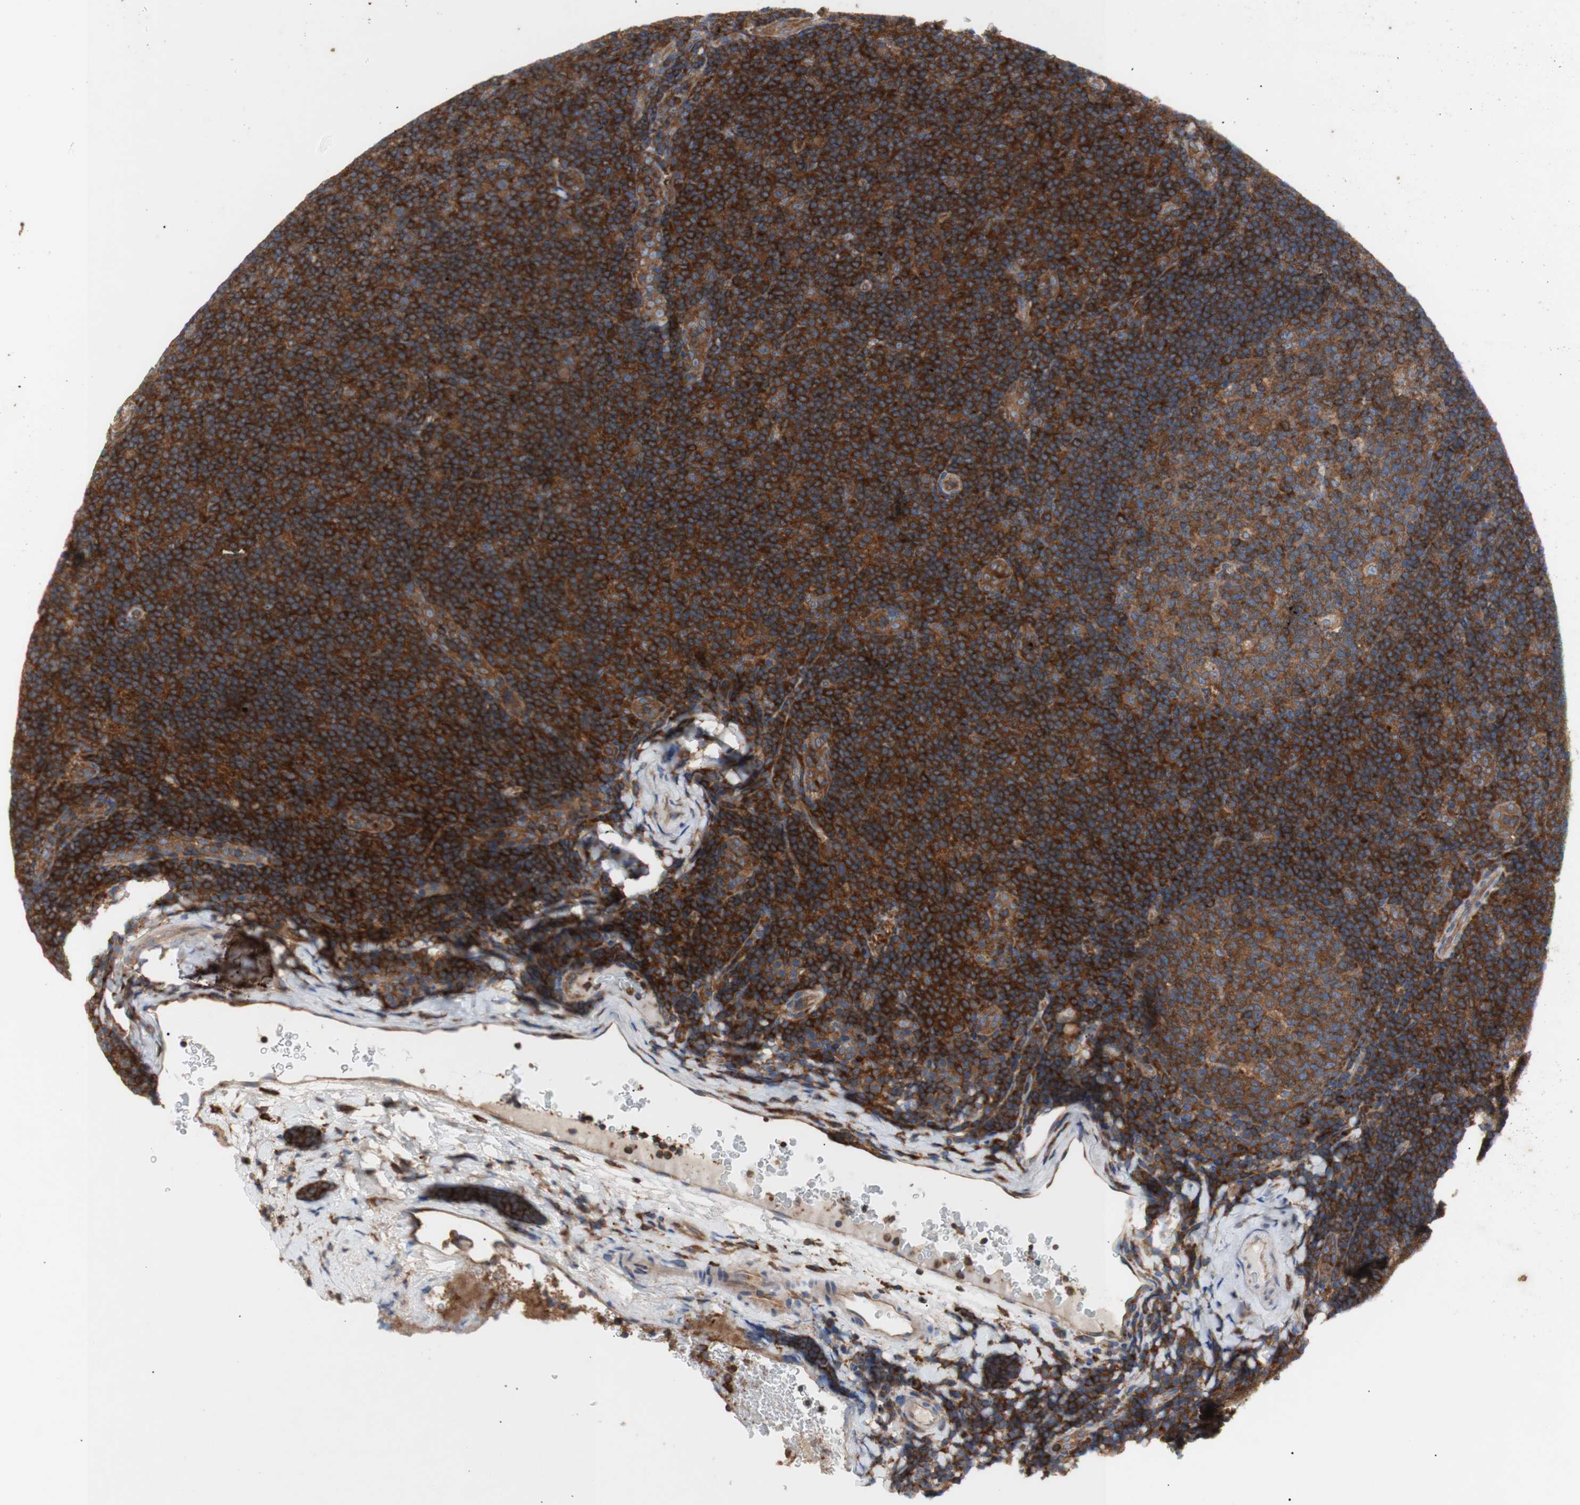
{"staining": {"intensity": "moderate", "quantity": ">75%", "location": "cytoplasmic/membranous"}, "tissue": "tonsil", "cell_type": "Germinal center cells", "image_type": "normal", "snomed": [{"axis": "morphology", "description": "Normal tissue, NOS"}, {"axis": "topography", "description": "Tonsil"}], "caption": "Immunohistochemical staining of normal tonsil reveals medium levels of moderate cytoplasmic/membranous positivity in approximately >75% of germinal center cells.", "gene": "IKBKG", "patient": {"sex": "male", "age": 37}}